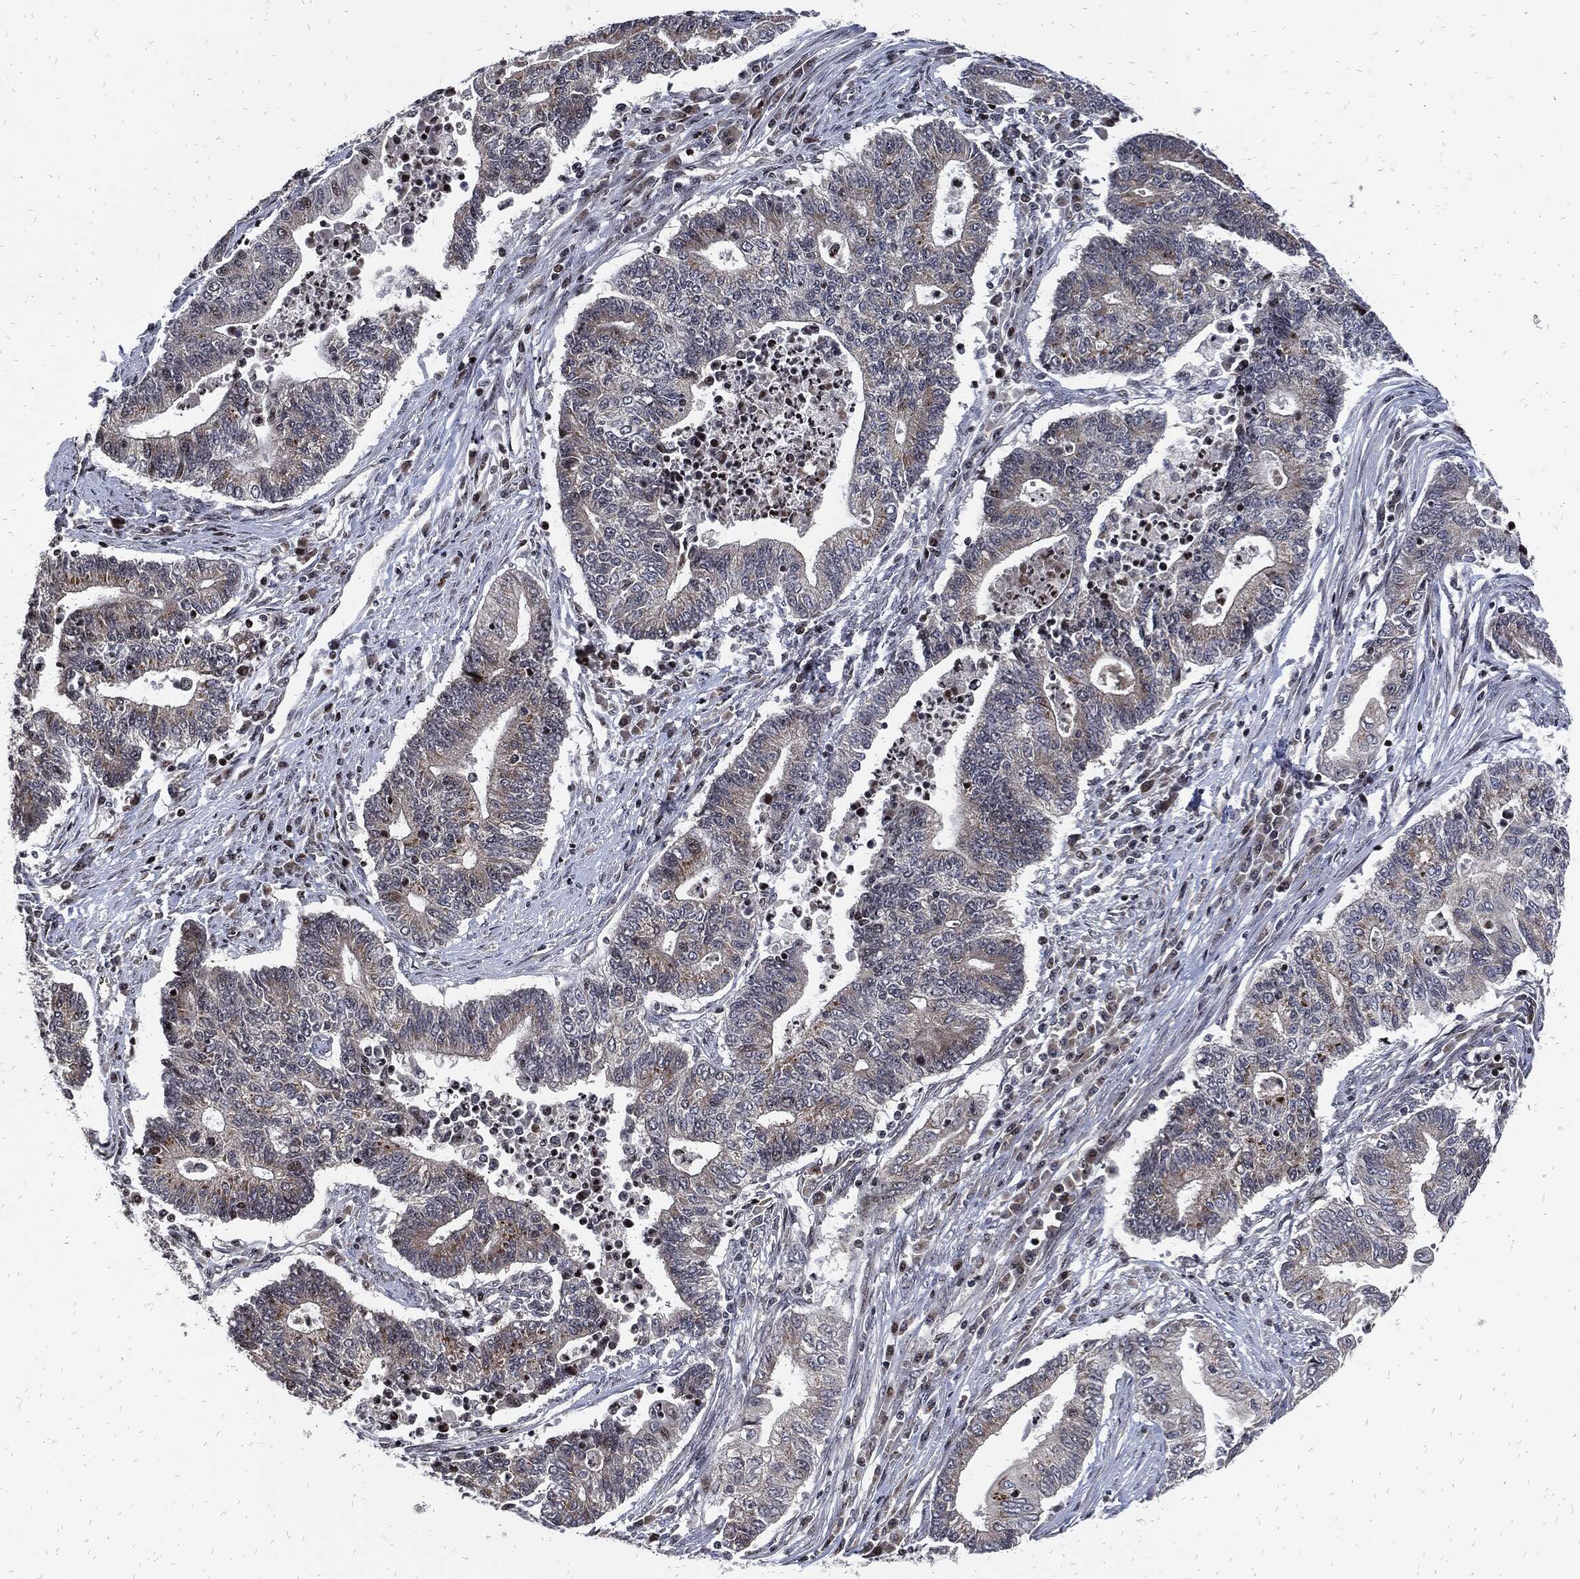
{"staining": {"intensity": "strong", "quantity": "<25%", "location": "cytoplasmic/membranous"}, "tissue": "endometrial cancer", "cell_type": "Tumor cells", "image_type": "cancer", "snomed": [{"axis": "morphology", "description": "Adenocarcinoma, NOS"}, {"axis": "topography", "description": "Uterus"}, {"axis": "topography", "description": "Endometrium"}], "caption": "Protein expression analysis of endometrial cancer (adenocarcinoma) displays strong cytoplasmic/membranous expression in approximately <25% of tumor cells. The protein of interest is stained brown, and the nuclei are stained in blue (DAB IHC with brightfield microscopy, high magnification).", "gene": "ZNF775", "patient": {"sex": "female", "age": 54}}